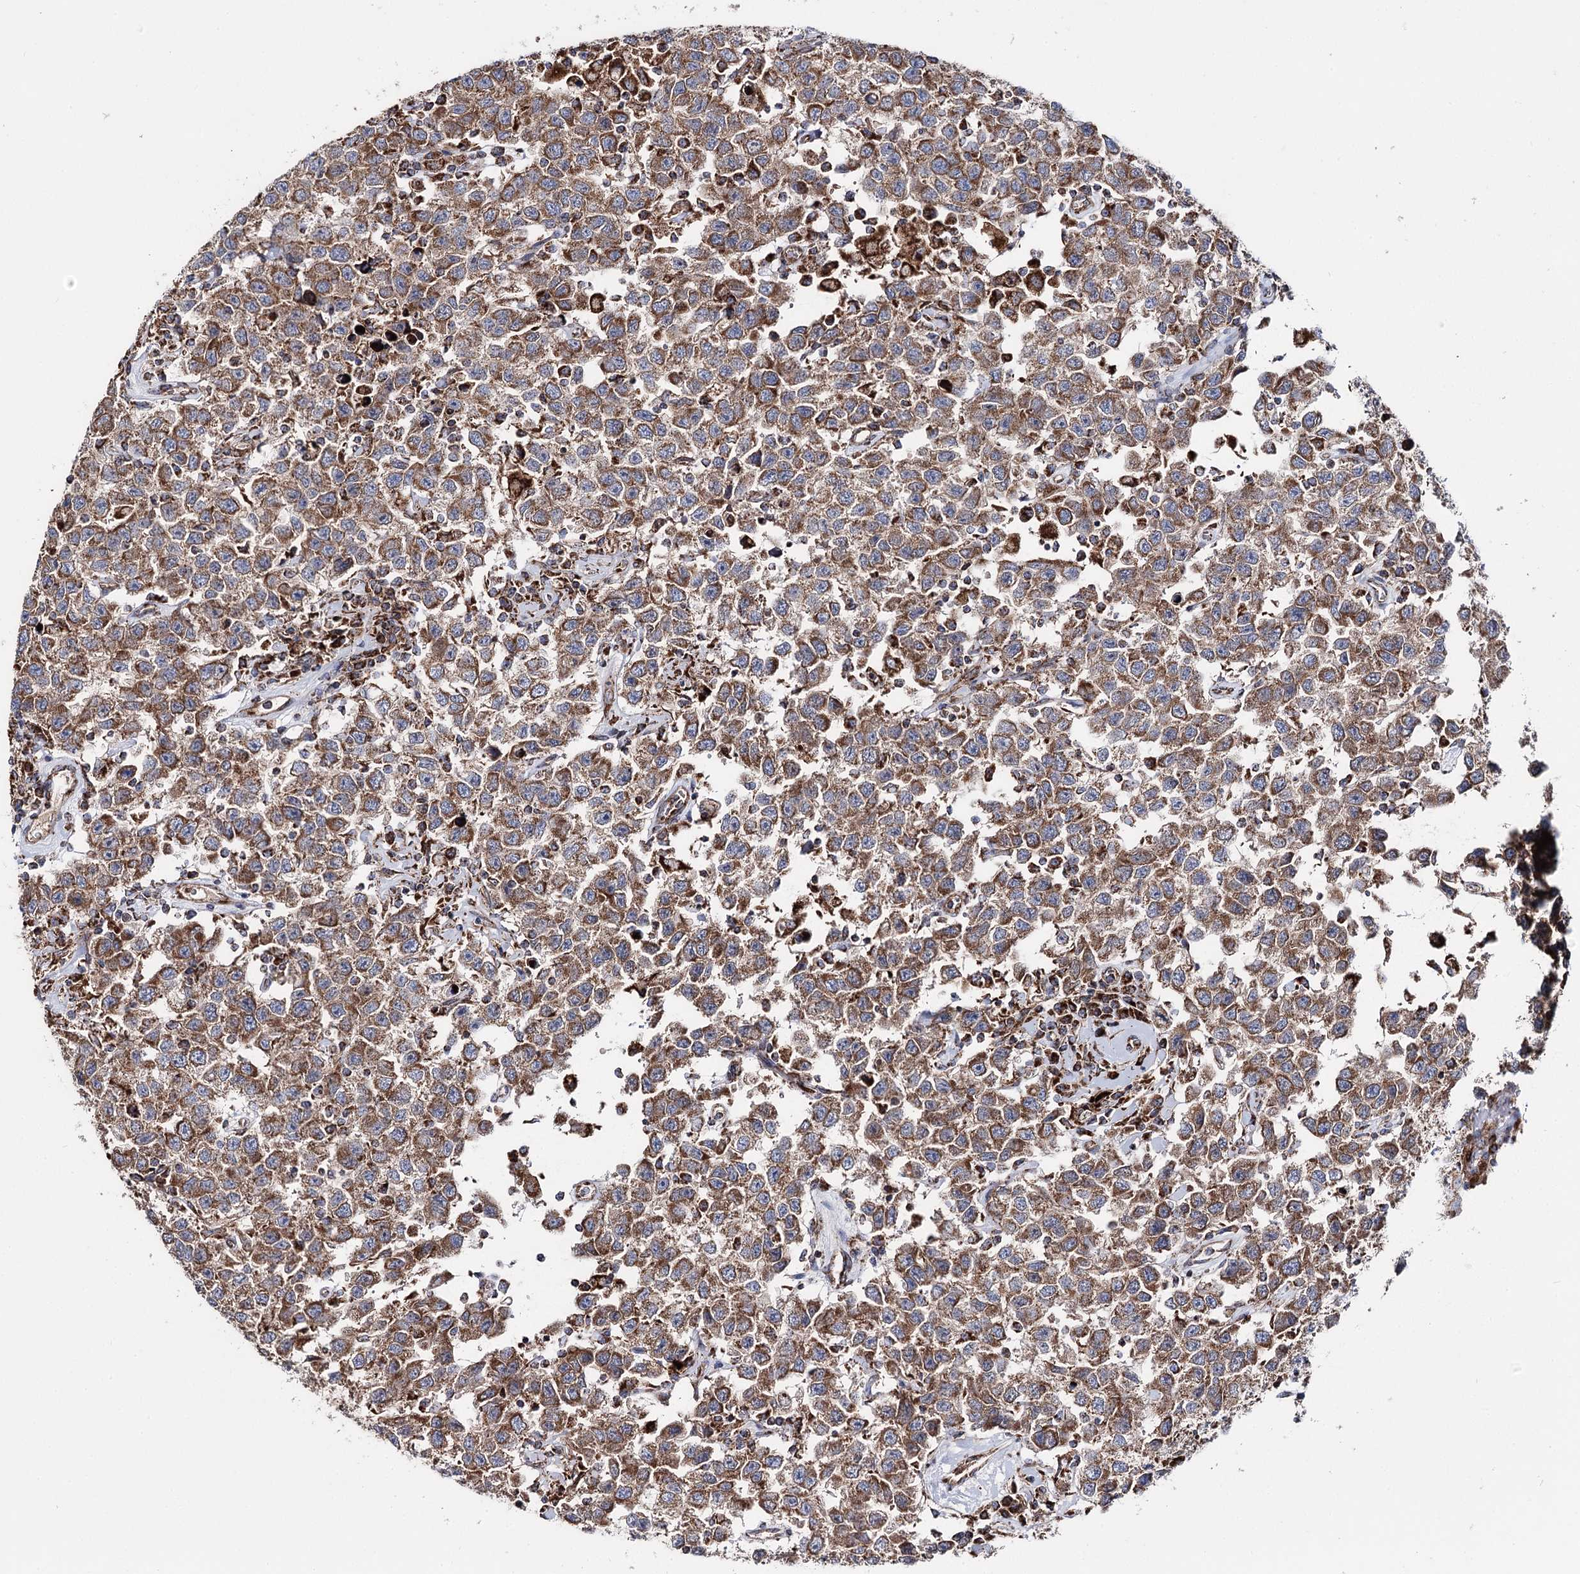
{"staining": {"intensity": "moderate", "quantity": ">75%", "location": "cytoplasmic/membranous"}, "tissue": "testis cancer", "cell_type": "Tumor cells", "image_type": "cancer", "snomed": [{"axis": "morphology", "description": "Seminoma, NOS"}, {"axis": "topography", "description": "Testis"}], "caption": "This is a histology image of IHC staining of testis seminoma, which shows moderate positivity in the cytoplasmic/membranous of tumor cells.", "gene": "MSANTD2", "patient": {"sex": "male", "age": 41}}